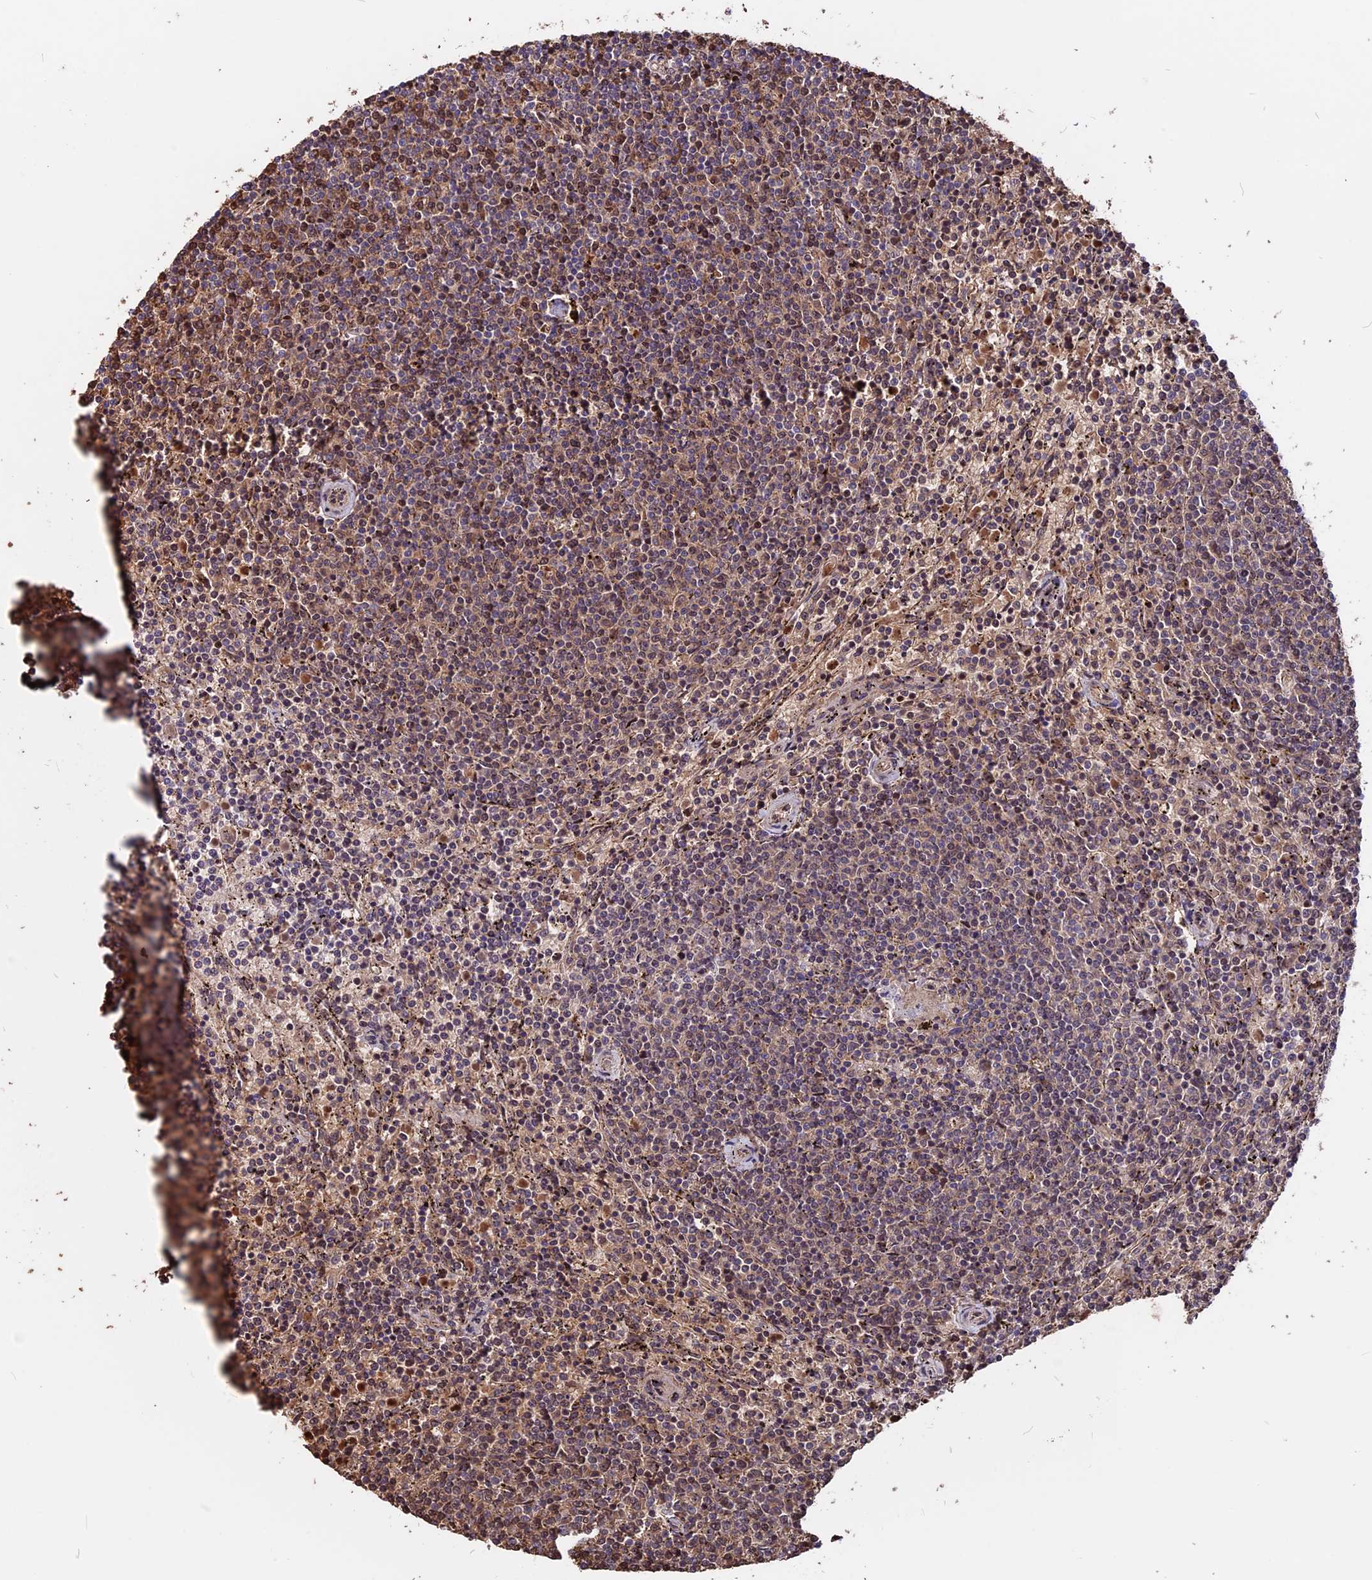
{"staining": {"intensity": "weak", "quantity": "<25%", "location": "cytoplasmic/membranous,nuclear"}, "tissue": "lymphoma", "cell_type": "Tumor cells", "image_type": "cancer", "snomed": [{"axis": "morphology", "description": "Malignant lymphoma, non-Hodgkin's type, Low grade"}, {"axis": "topography", "description": "Spleen"}], "caption": "High power microscopy image of an immunohistochemistry (IHC) micrograph of low-grade malignant lymphoma, non-Hodgkin's type, revealing no significant staining in tumor cells.", "gene": "ZC3H10", "patient": {"sex": "female", "age": 50}}